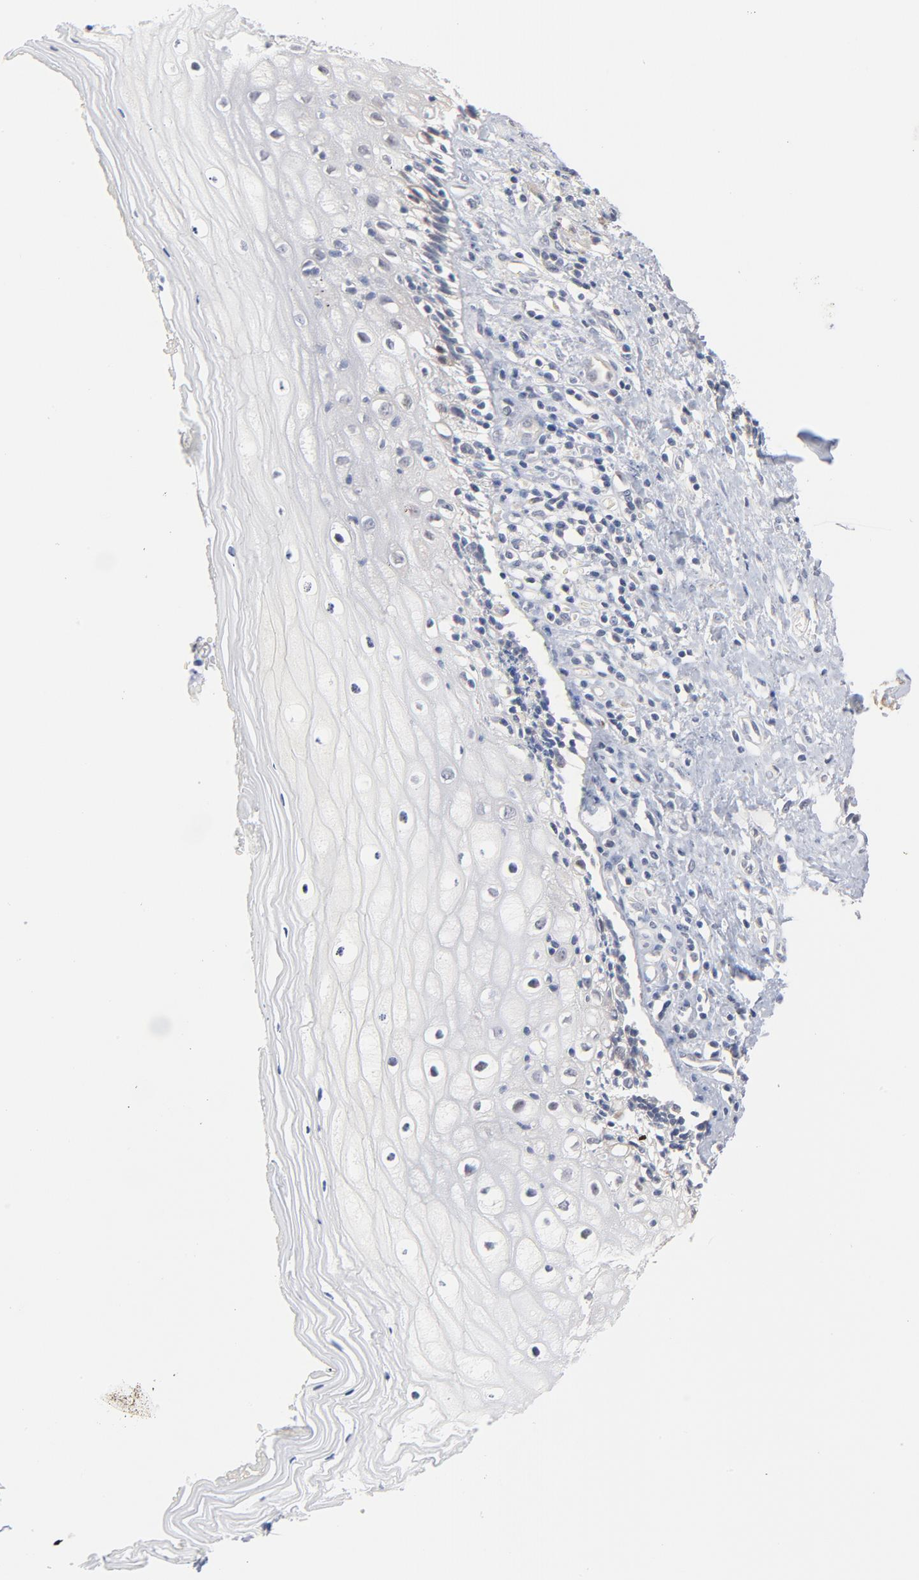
{"staining": {"intensity": "negative", "quantity": "none", "location": "none"}, "tissue": "vagina", "cell_type": "Squamous epithelial cells", "image_type": "normal", "snomed": [{"axis": "morphology", "description": "Normal tissue, NOS"}, {"axis": "topography", "description": "Vagina"}], "caption": "This micrograph is of normal vagina stained with IHC to label a protein in brown with the nuclei are counter-stained blue. There is no positivity in squamous epithelial cells.", "gene": "UBL4A", "patient": {"sex": "female", "age": 46}}